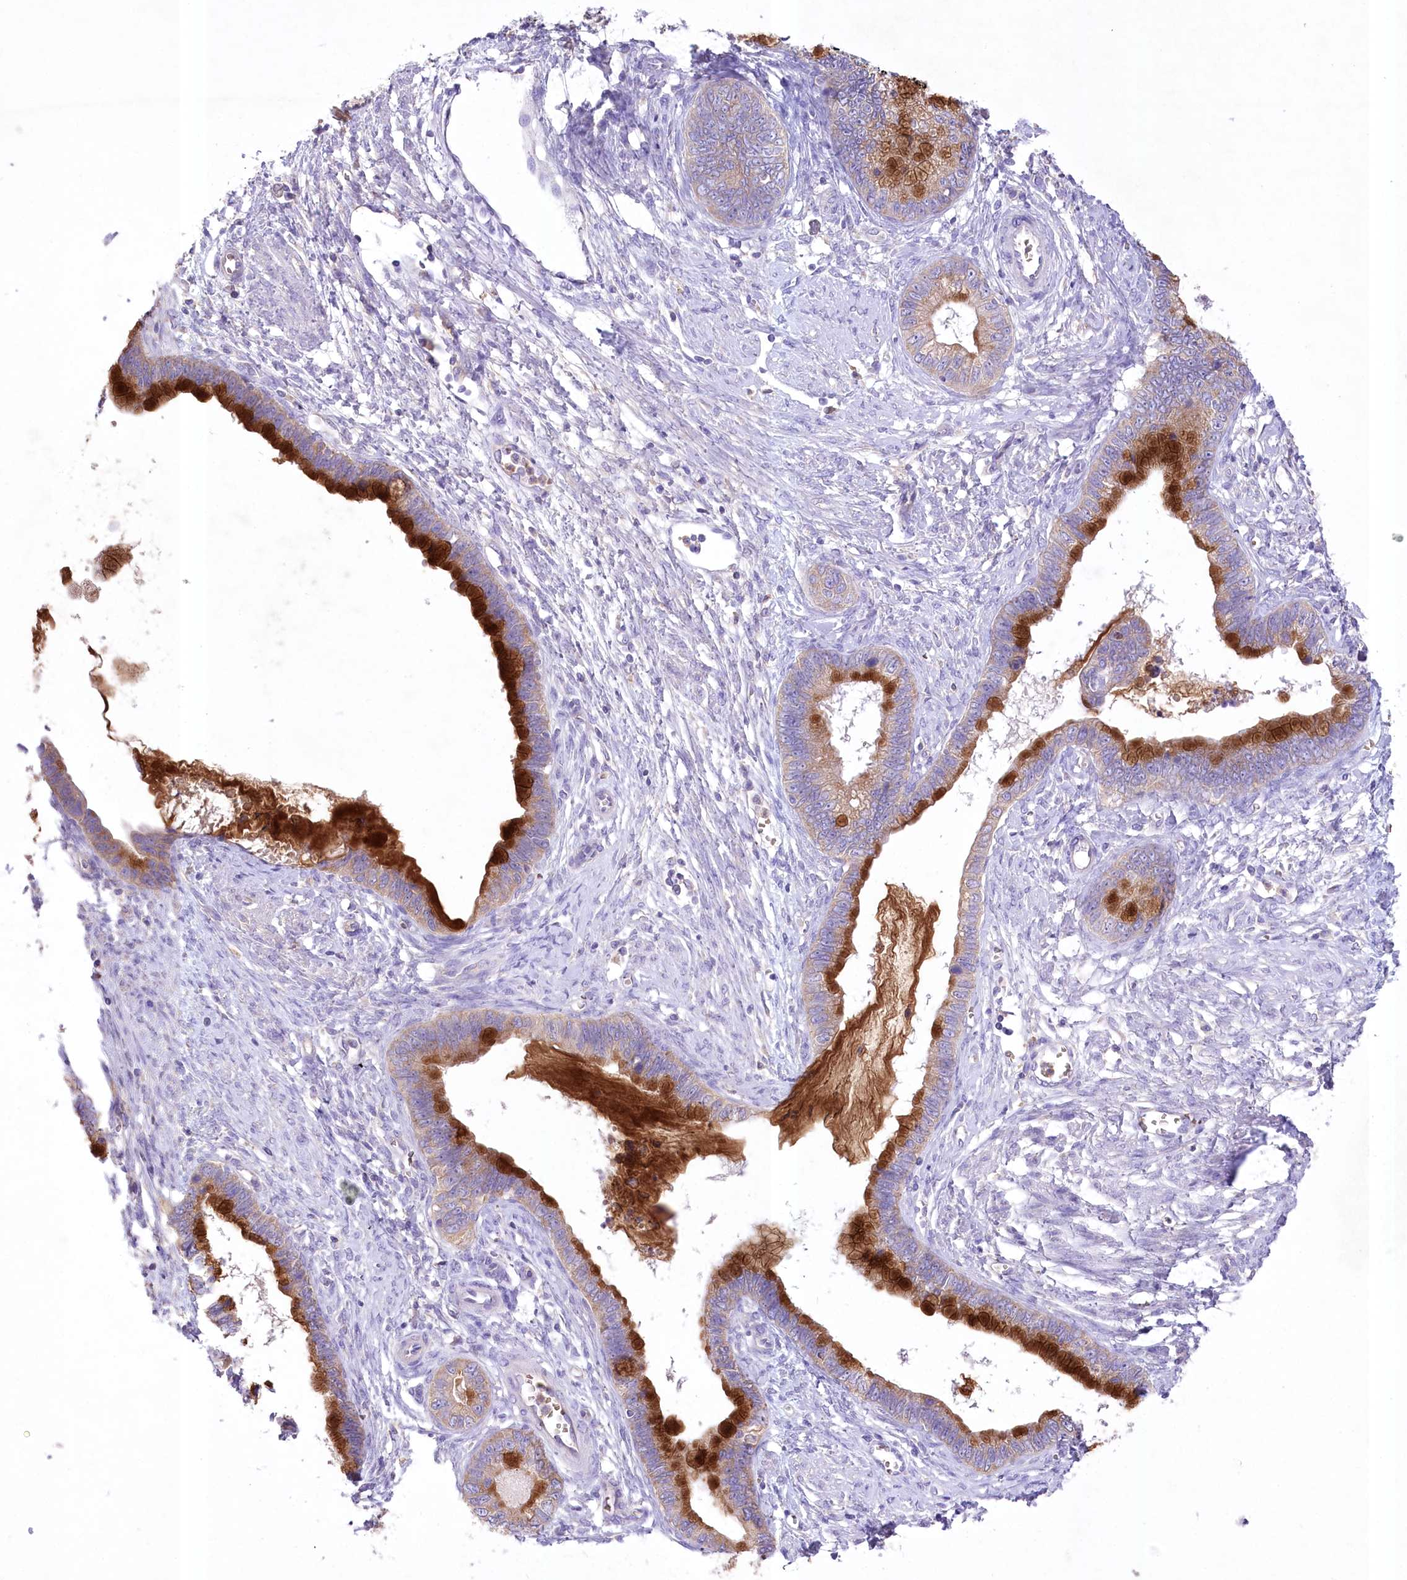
{"staining": {"intensity": "strong", "quantity": "25%-75%", "location": "cytoplasmic/membranous"}, "tissue": "cervical cancer", "cell_type": "Tumor cells", "image_type": "cancer", "snomed": [{"axis": "morphology", "description": "Adenocarcinoma, NOS"}, {"axis": "topography", "description": "Cervix"}], "caption": "There is high levels of strong cytoplasmic/membranous expression in tumor cells of cervical cancer, as demonstrated by immunohistochemical staining (brown color).", "gene": "PRSS53", "patient": {"sex": "female", "age": 44}}